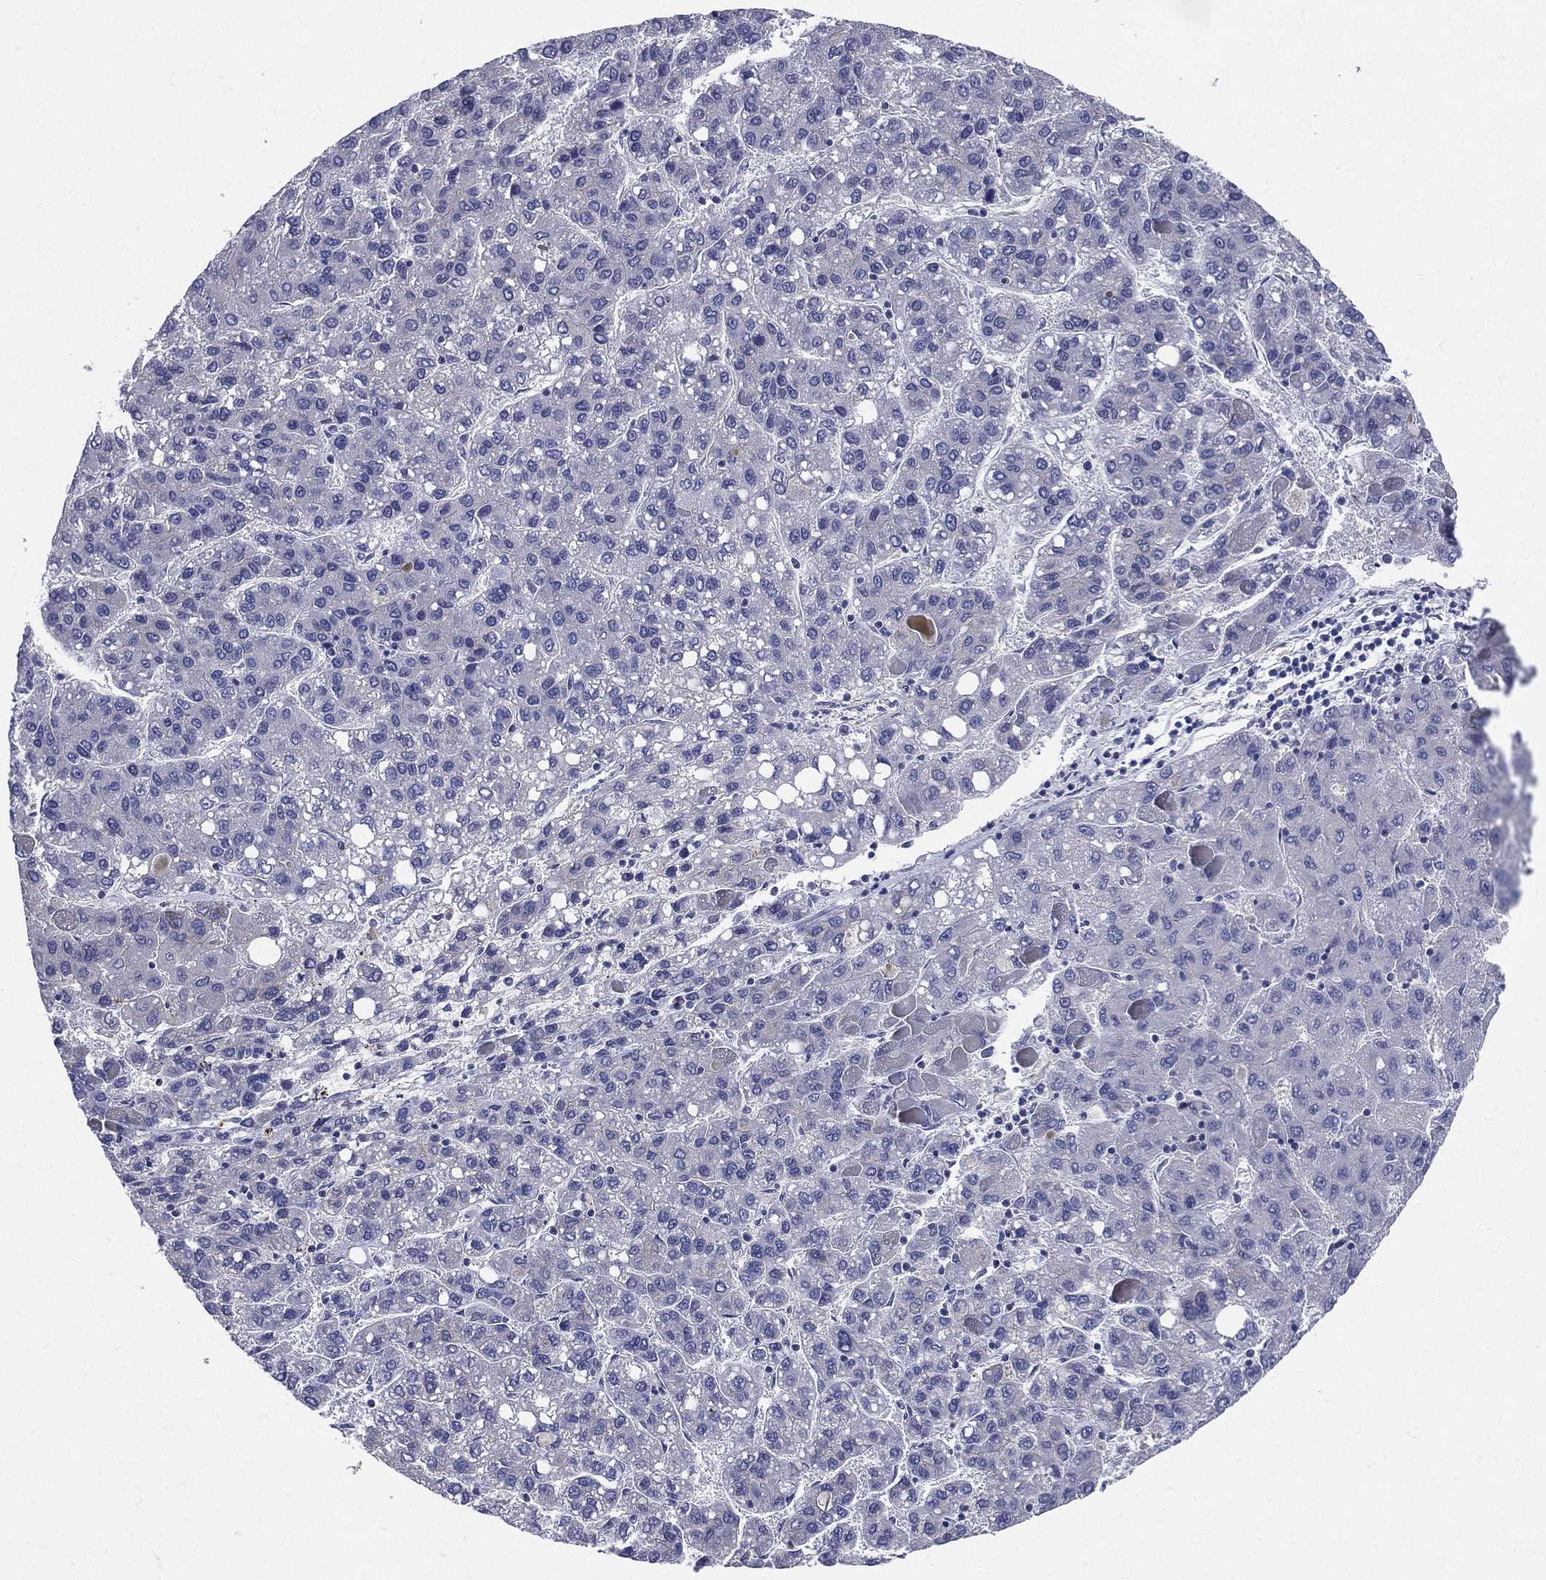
{"staining": {"intensity": "negative", "quantity": "none", "location": "none"}, "tissue": "liver cancer", "cell_type": "Tumor cells", "image_type": "cancer", "snomed": [{"axis": "morphology", "description": "Carcinoma, Hepatocellular, NOS"}, {"axis": "topography", "description": "Liver"}], "caption": "A high-resolution image shows immunohistochemistry (IHC) staining of hepatocellular carcinoma (liver), which reveals no significant staining in tumor cells.", "gene": "PWWP3A", "patient": {"sex": "female", "age": 82}}